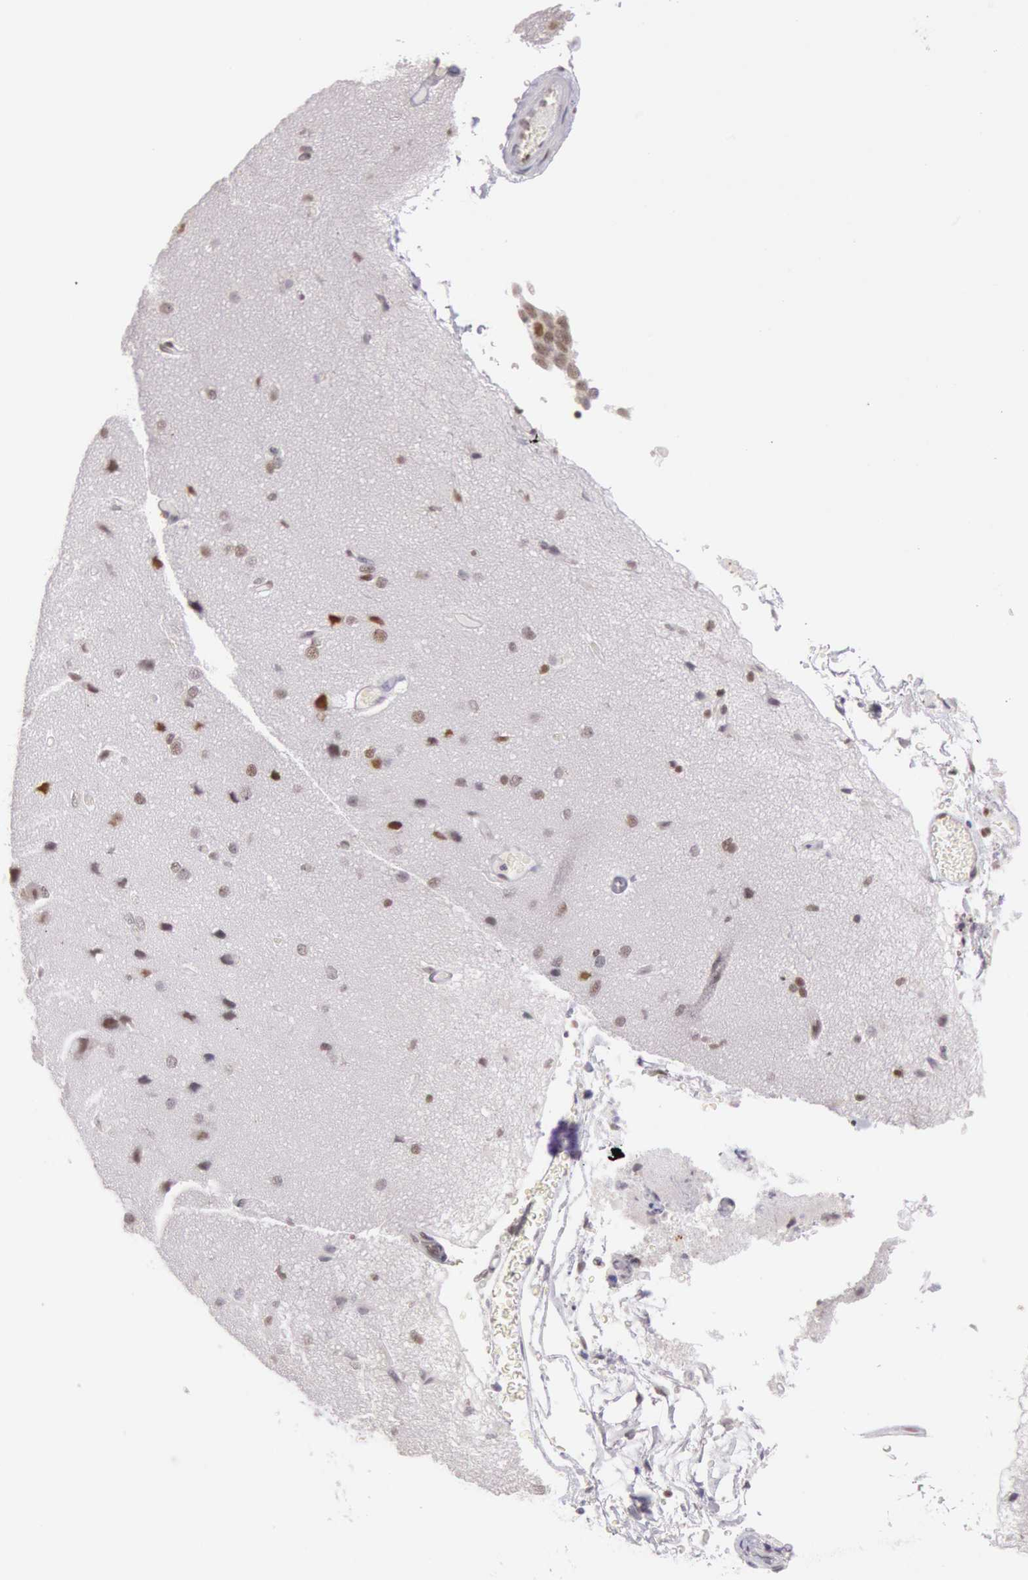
{"staining": {"intensity": "moderate", "quantity": ">75%", "location": "nuclear"}, "tissue": "cerebral cortex", "cell_type": "Endothelial cells", "image_type": "normal", "snomed": [{"axis": "morphology", "description": "Normal tissue, NOS"}, {"axis": "morphology", "description": "Glioma, malignant, High grade"}, {"axis": "topography", "description": "Cerebral cortex"}], "caption": "Immunohistochemical staining of unremarkable human cerebral cortex exhibits moderate nuclear protein staining in approximately >75% of endothelial cells. (DAB IHC with brightfield microscopy, high magnification).", "gene": "ESS2", "patient": {"sex": "male", "age": 77}}